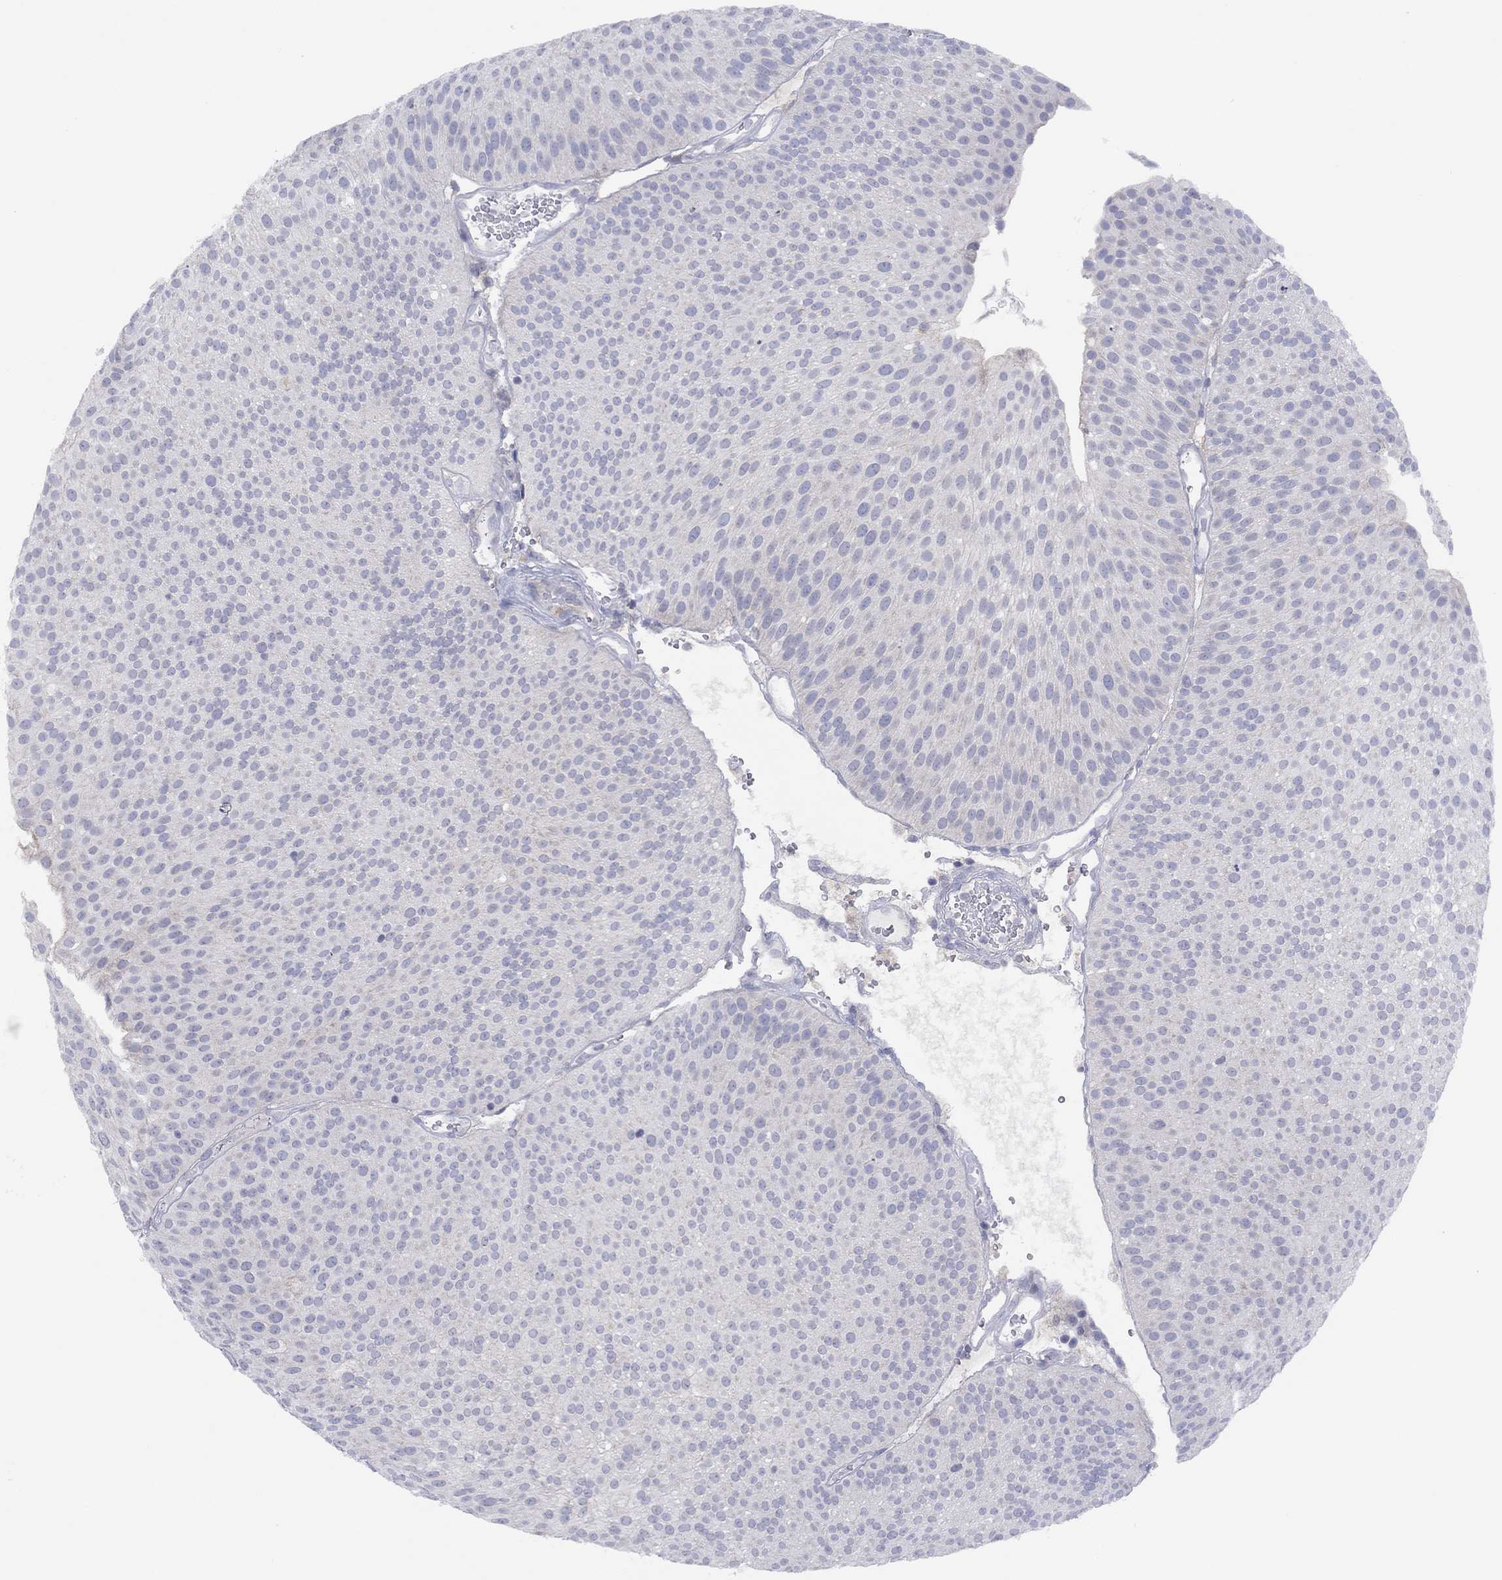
{"staining": {"intensity": "negative", "quantity": "none", "location": "none"}, "tissue": "urothelial cancer", "cell_type": "Tumor cells", "image_type": "cancer", "snomed": [{"axis": "morphology", "description": "Urothelial carcinoma, Low grade"}, {"axis": "topography", "description": "Urinary bladder"}], "caption": "Immunohistochemical staining of urothelial cancer displays no significant expression in tumor cells.", "gene": "CYP2B6", "patient": {"sex": "male", "age": 65}}